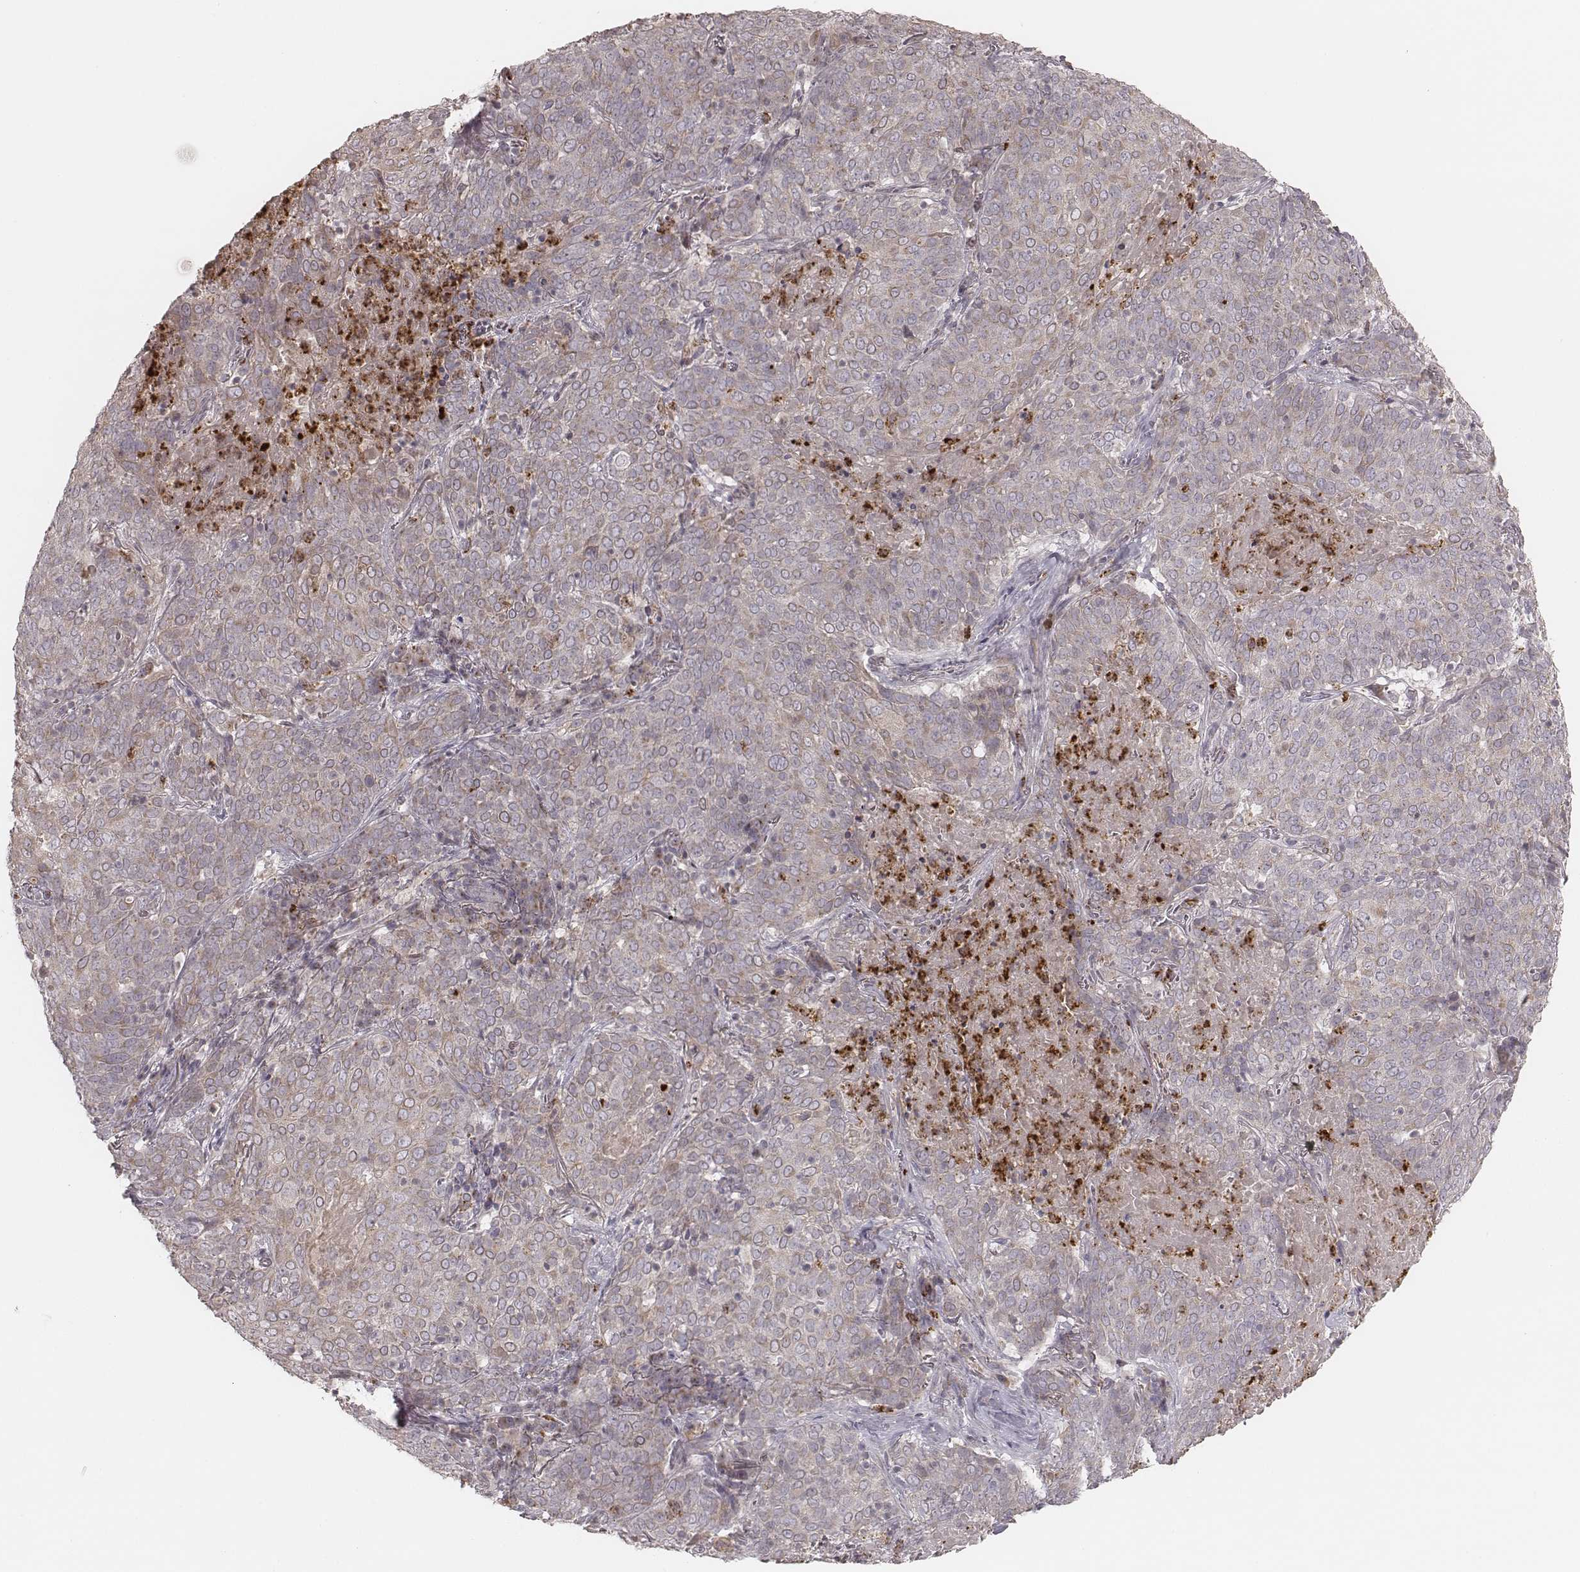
{"staining": {"intensity": "weak", "quantity": ">75%", "location": "cytoplasmic/membranous"}, "tissue": "lung cancer", "cell_type": "Tumor cells", "image_type": "cancer", "snomed": [{"axis": "morphology", "description": "Squamous cell carcinoma, NOS"}, {"axis": "topography", "description": "Lung"}], "caption": "Squamous cell carcinoma (lung) stained with IHC reveals weak cytoplasmic/membranous positivity in about >75% of tumor cells. (IHC, brightfield microscopy, high magnification).", "gene": "ABCA7", "patient": {"sex": "male", "age": 82}}